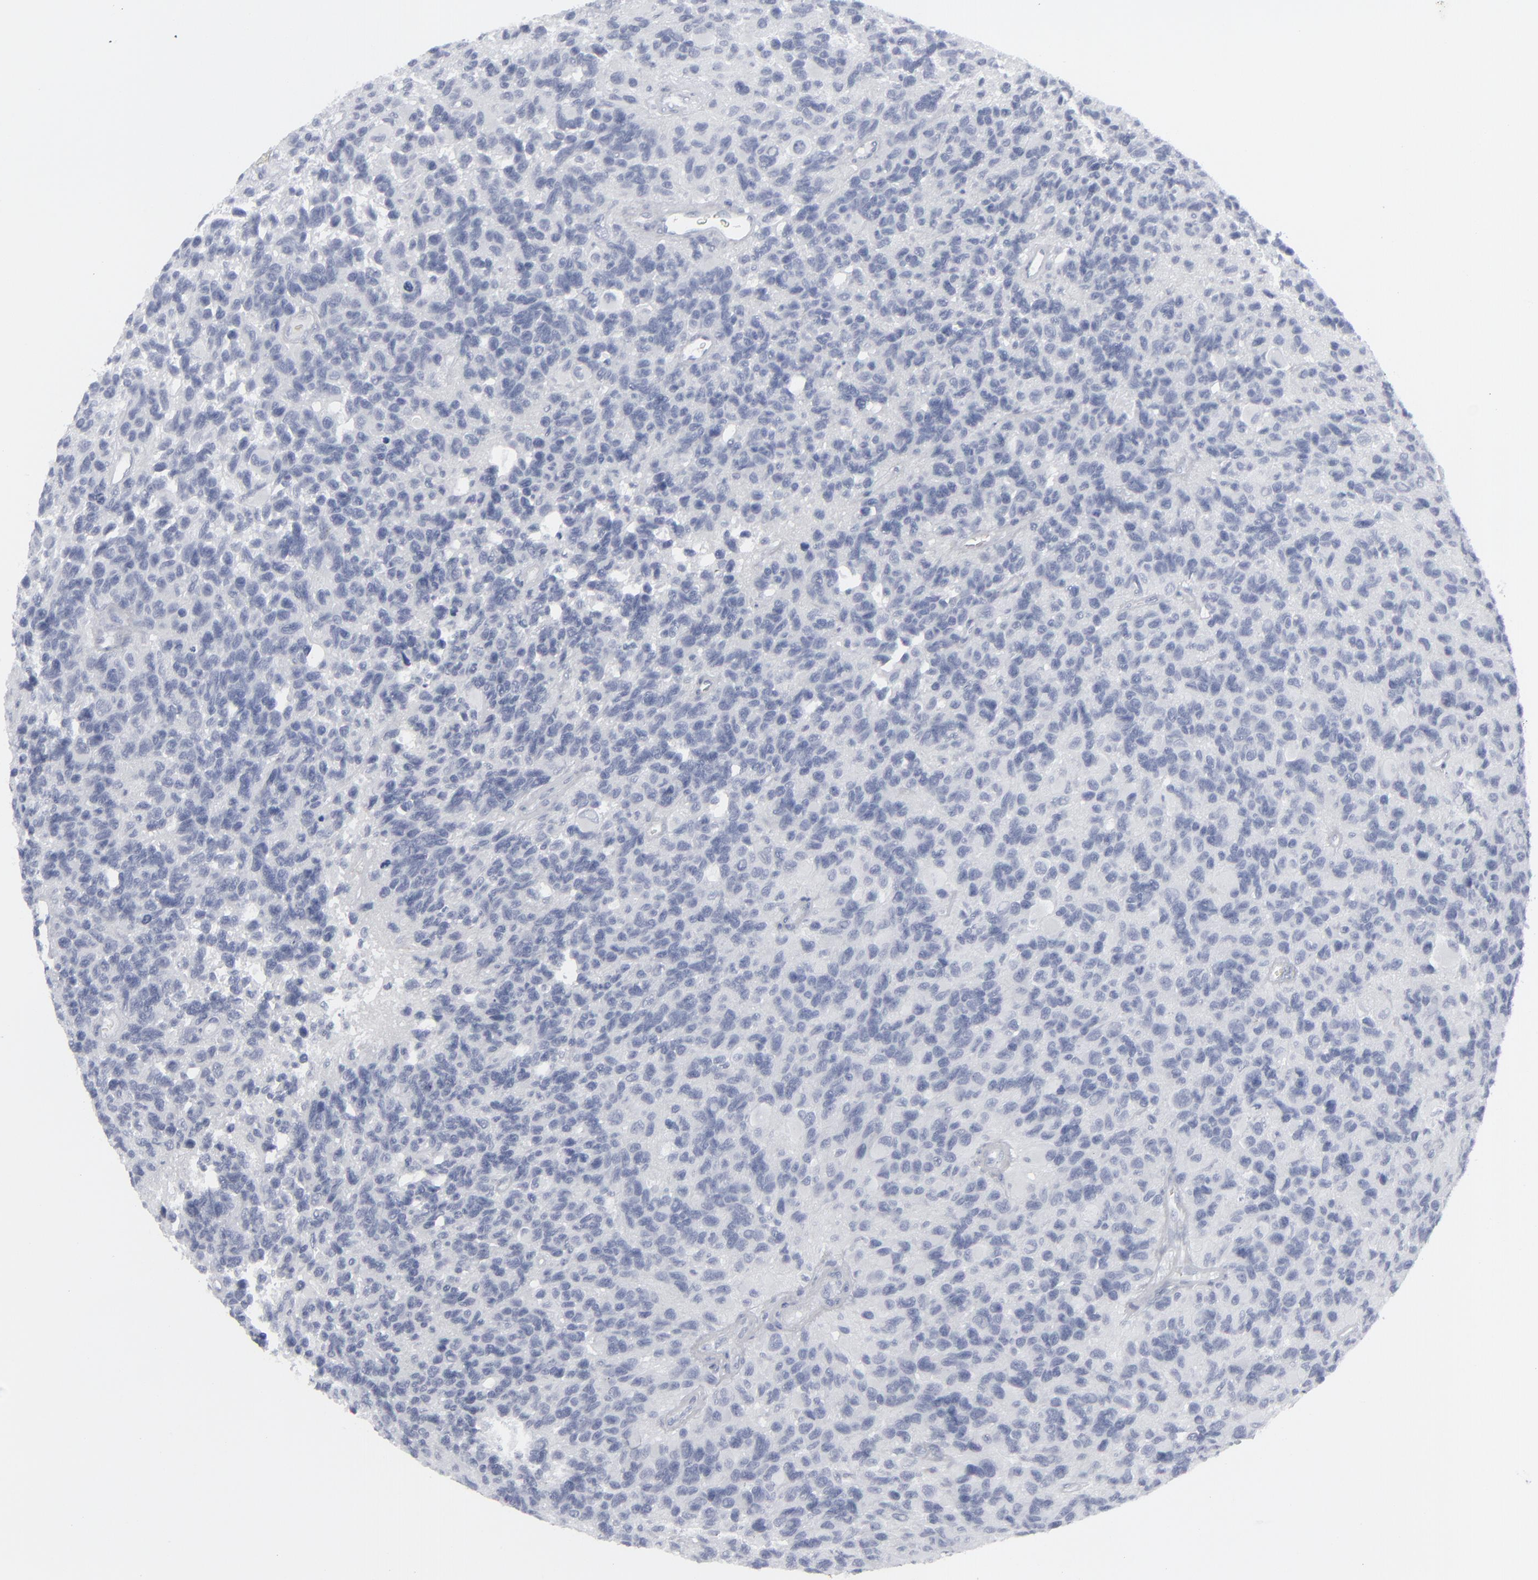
{"staining": {"intensity": "negative", "quantity": "none", "location": "none"}, "tissue": "glioma", "cell_type": "Tumor cells", "image_type": "cancer", "snomed": [{"axis": "morphology", "description": "Glioma, malignant, High grade"}, {"axis": "topography", "description": "Brain"}], "caption": "An immunohistochemistry micrograph of glioma is shown. There is no staining in tumor cells of glioma.", "gene": "MSLN", "patient": {"sex": "male", "age": 77}}